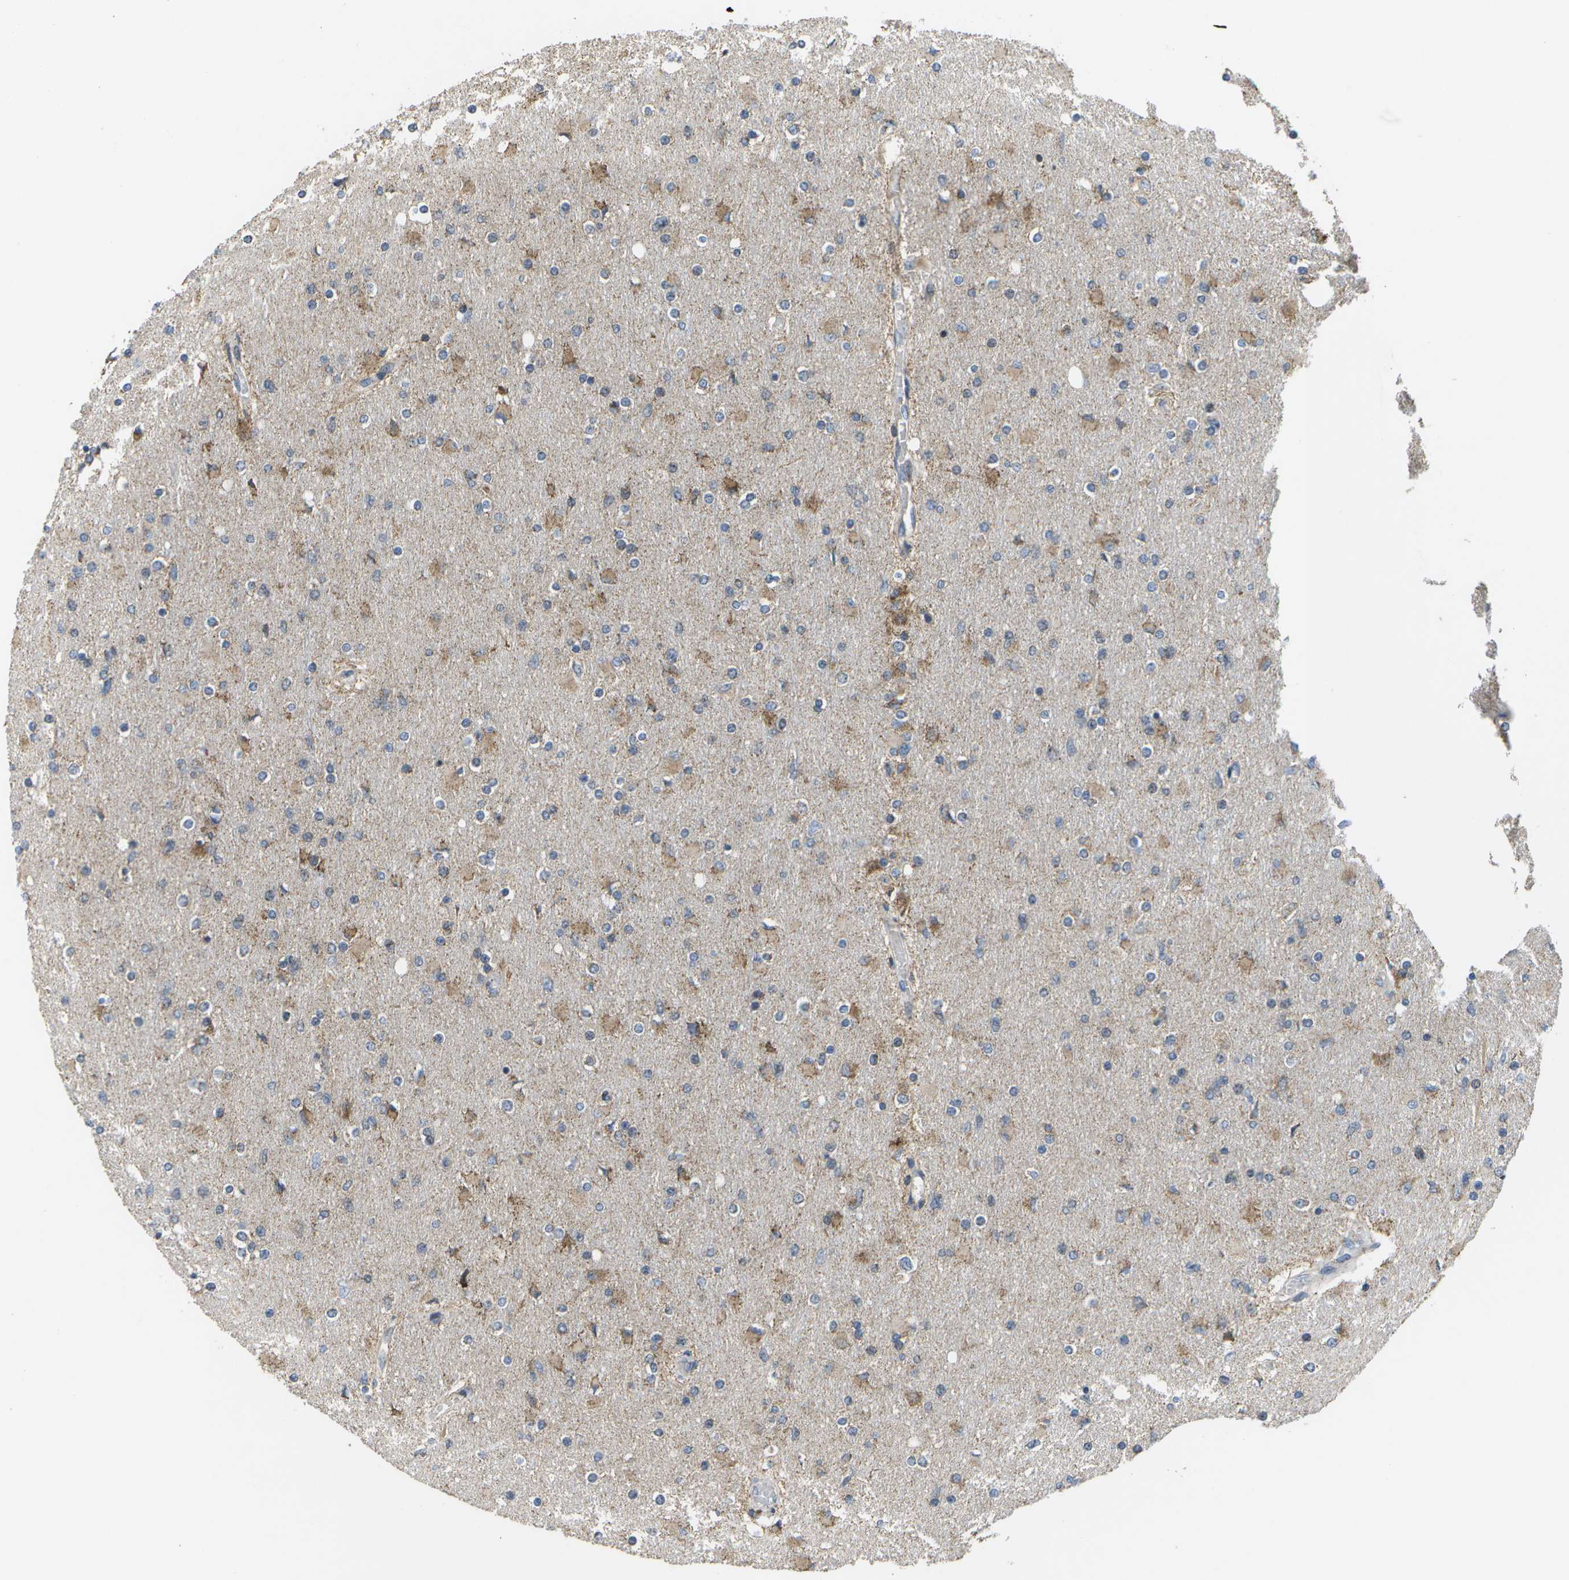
{"staining": {"intensity": "moderate", "quantity": "25%-75%", "location": "cytoplasmic/membranous"}, "tissue": "glioma", "cell_type": "Tumor cells", "image_type": "cancer", "snomed": [{"axis": "morphology", "description": "Glioma, malignant, High grade"}, {"axis": "topography", "description": "Cerebral cortex"}], "caption": "Glioma tissue exhibits moderate cytoplasmic/membranous staining in about 25%-75% of tumor cells, visualized by immunohistochemistry.", "gene": "HADHA", "patient": {"sex": "female", "age": 36}}